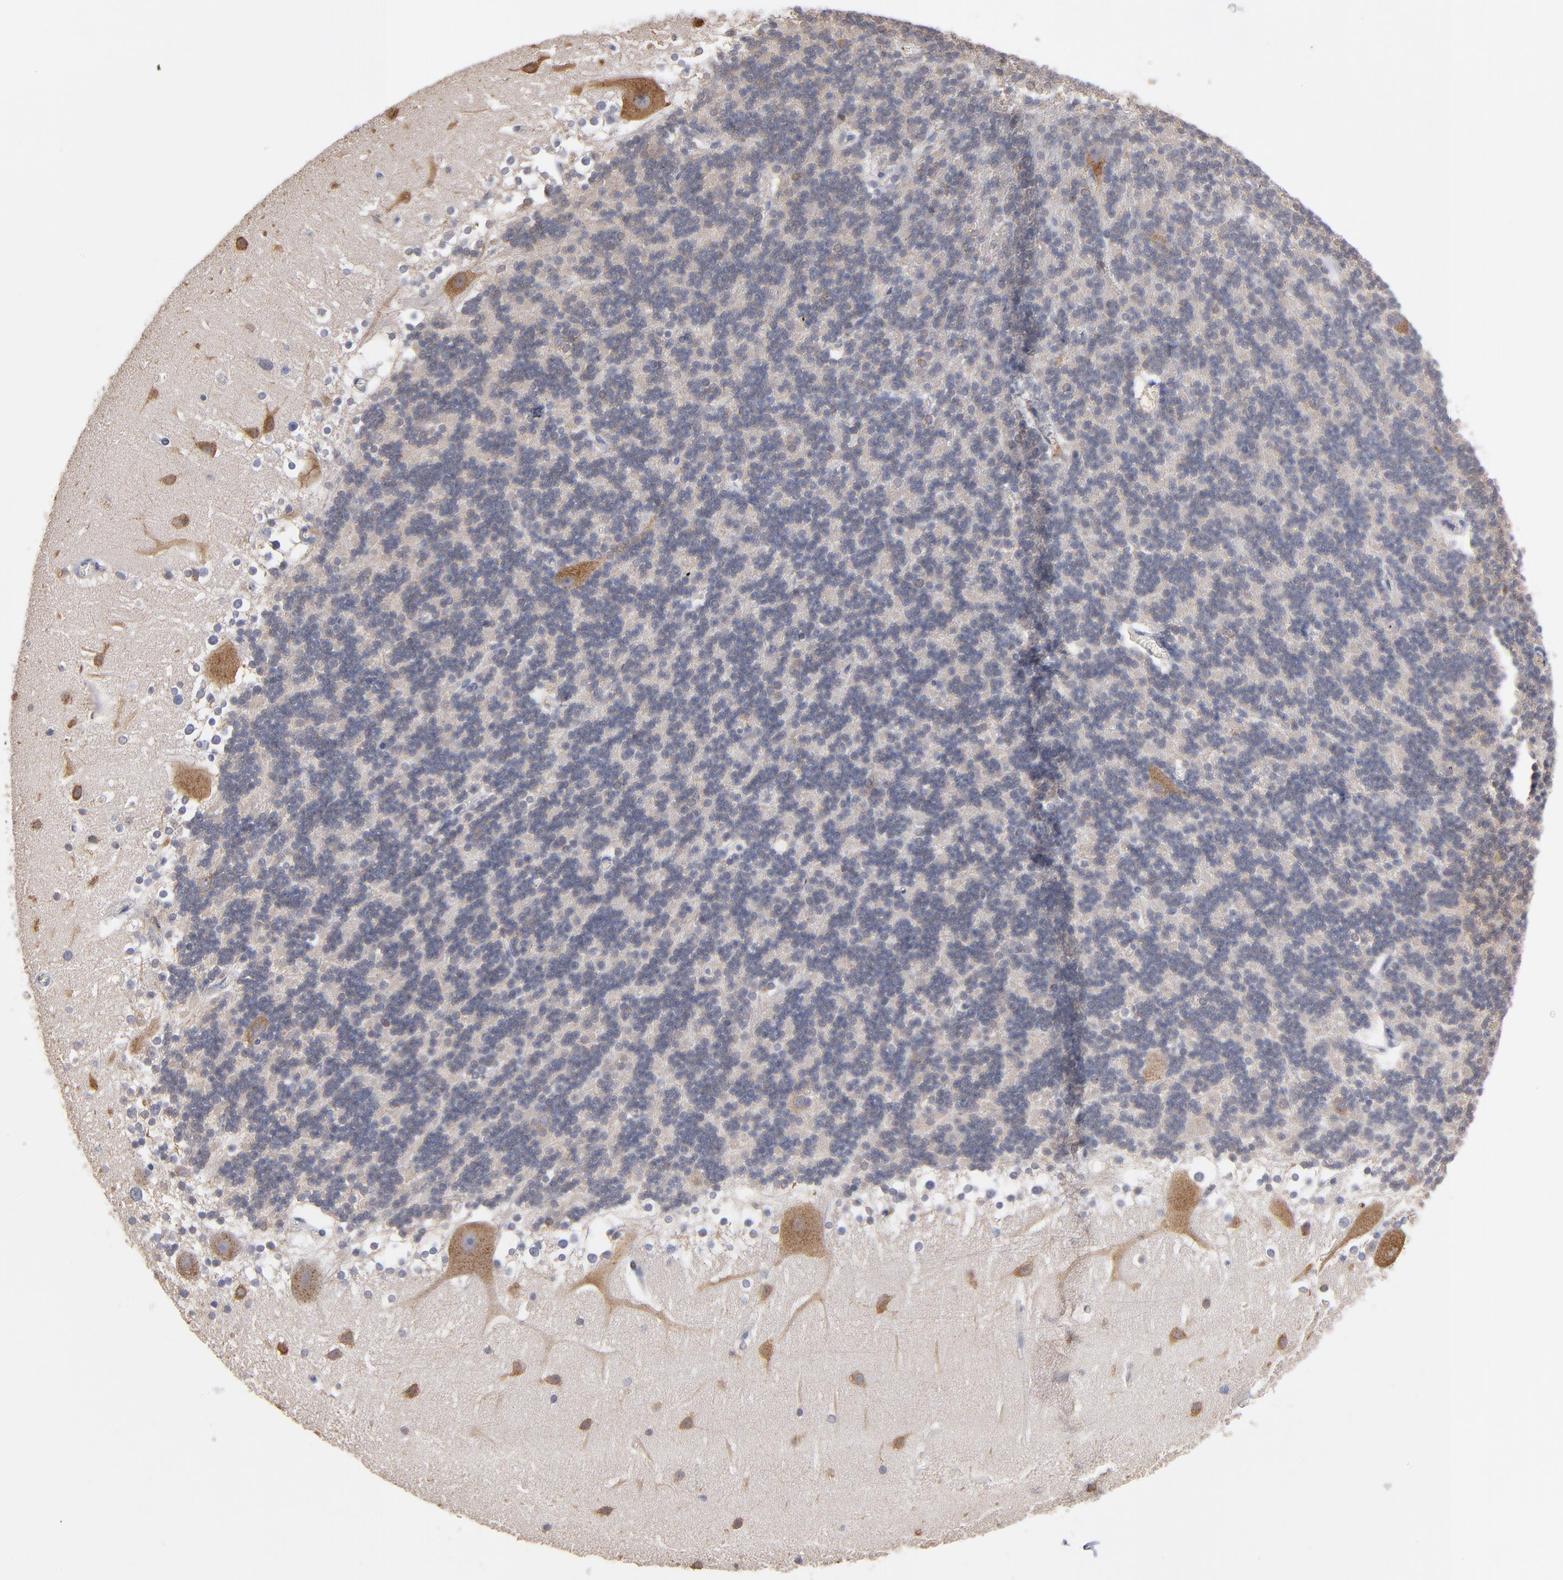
{"staining": {"intensity": "moderate", "quantity": "<25%", "location": "cytoplasmic/membranous"}, "tissue": "cerebellum", "cell_type": "Cells in granular layer", "image_type": "normal", "snomed": [{"axis": "morphology", "description": "Normal tissue, NOS"}, {"axis": "topography", "description": "Cerebellum"}], "caption": "Brown immunohistochemical staining in unremarkable human cerebellum demonstrates moderate cytoplasmic/membranous positivity in about <25% of cells in granular layer. Using DAB (brown) and hematoxylin (blue) stains, captured at high magnification using brightfield microscopy.", "gene": "SELP", "patient": {"sex": "female", "age": 19}}